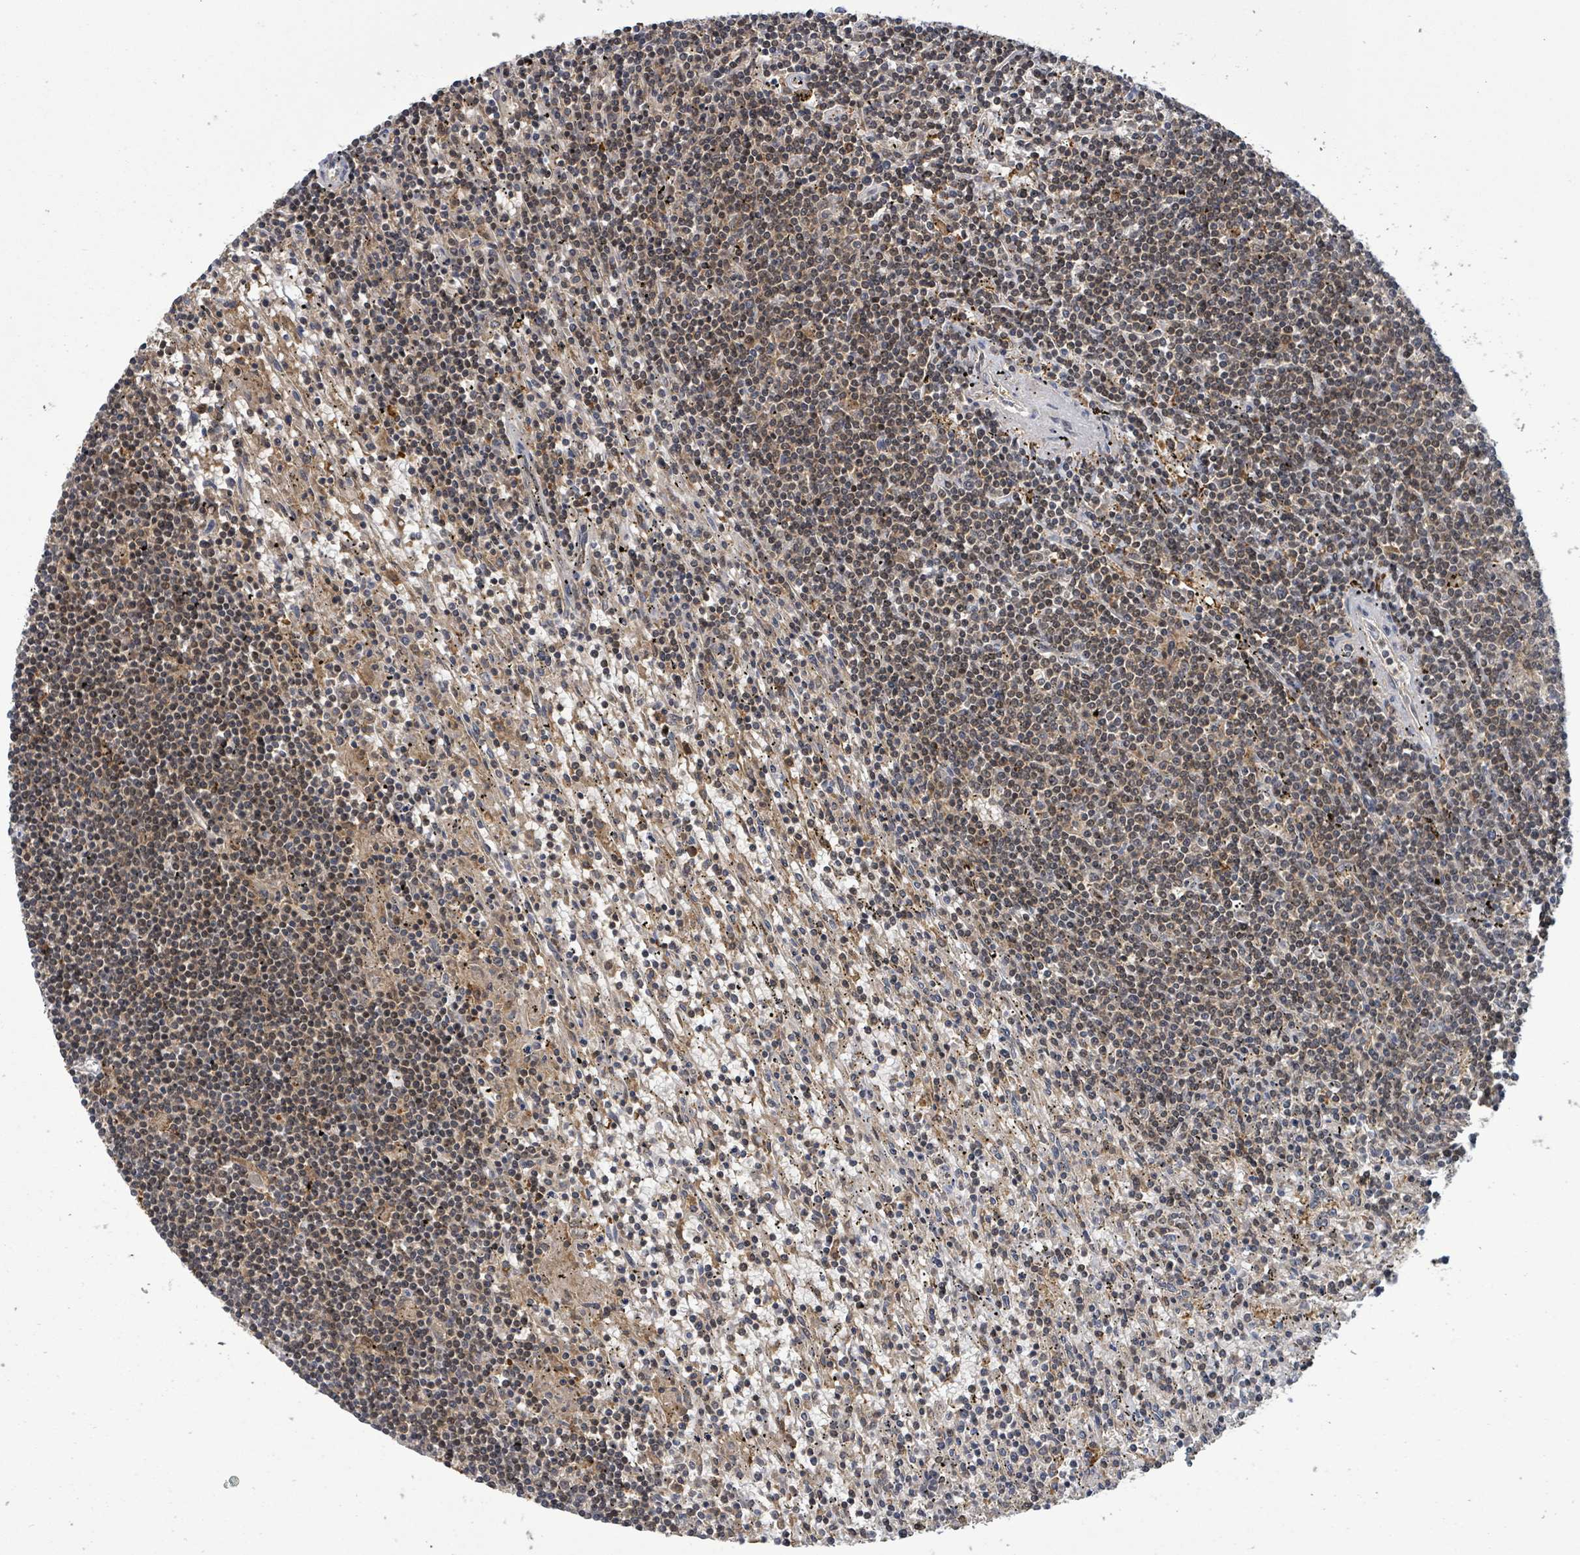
{"staining": {"intensity": "weak", "quantity": "<25%", "location": "nuclear"}, "tissue": "lymphoma", "cell_type": "Tumor cells", "image_type": "cancer", "snomed": [{"axis": "morphology", "description": "Malignant lymphoma, non-Hodgkin's type, Low grade"}, {"axis": "topography", "description": "Spleen"}], "caption": "Immunohistochemistry (IHC) image of neoplastic tissue: lymphoma stained with DAB exhibits no significant protein expression in tumor cells.", "gene": "FBXO6", "patient": {"sex": "male", "age": 76}}